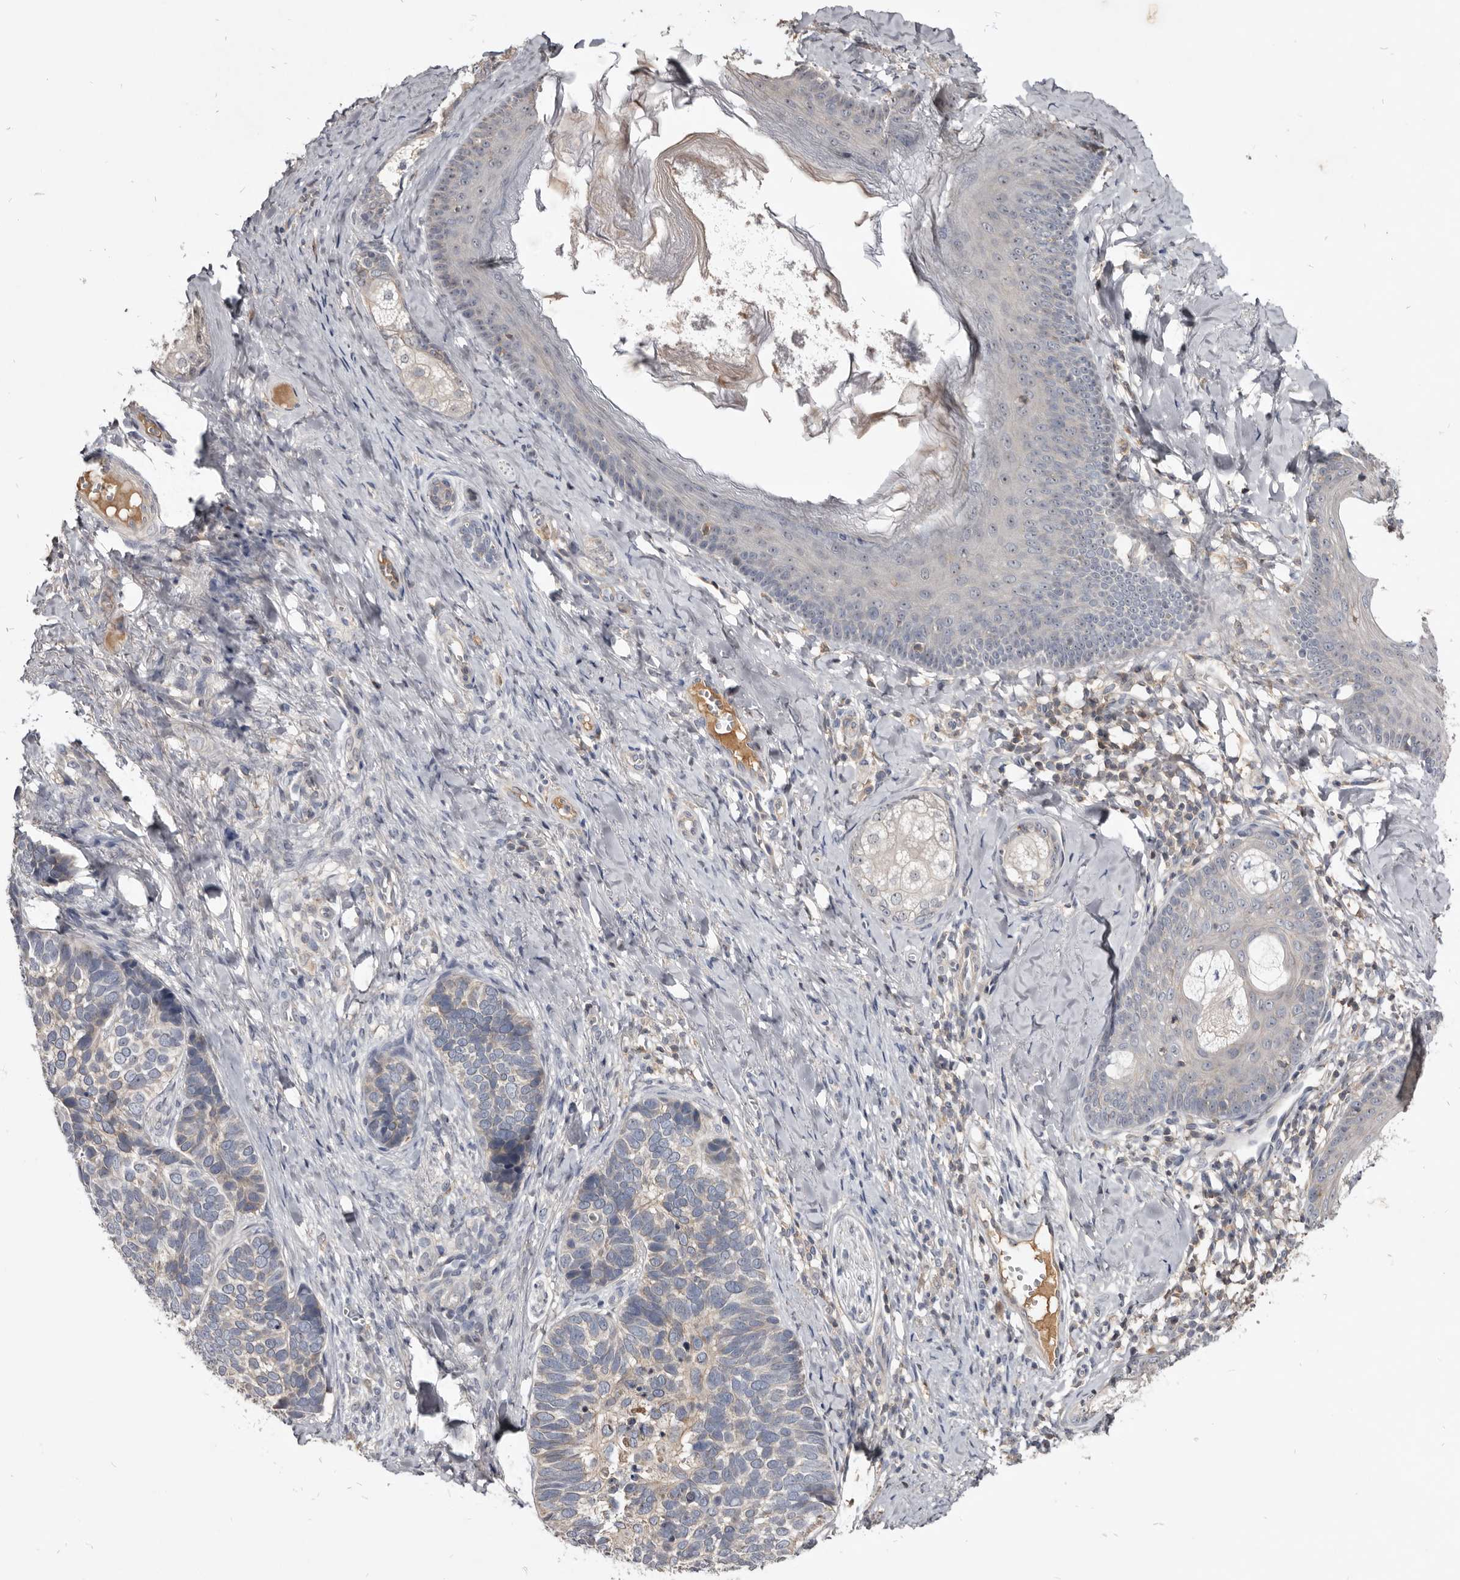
{"staining": {"intensity": "weak", "quantity": "<25%", "location": "cytoplasmic/membranous"}, "tissue": "skin cancer", "cell_type": "Tumor cells", "image_type": "cancer", "snomed": [{"axis": "morphology", "description": "Basal cell carcinoma"}, {"axis": "topography", "description": "Skin"}], "caption": "Immunohistochemistry photomicrograph of neoplastic tissue: basal cell carcinoma (skin) stained with DAB (3,3'-diaminobenzidine) exhibits no significant protein staining in tumor cells.", "gene": "TTC39A", "patient": {"sex": "male", "age": 62}}